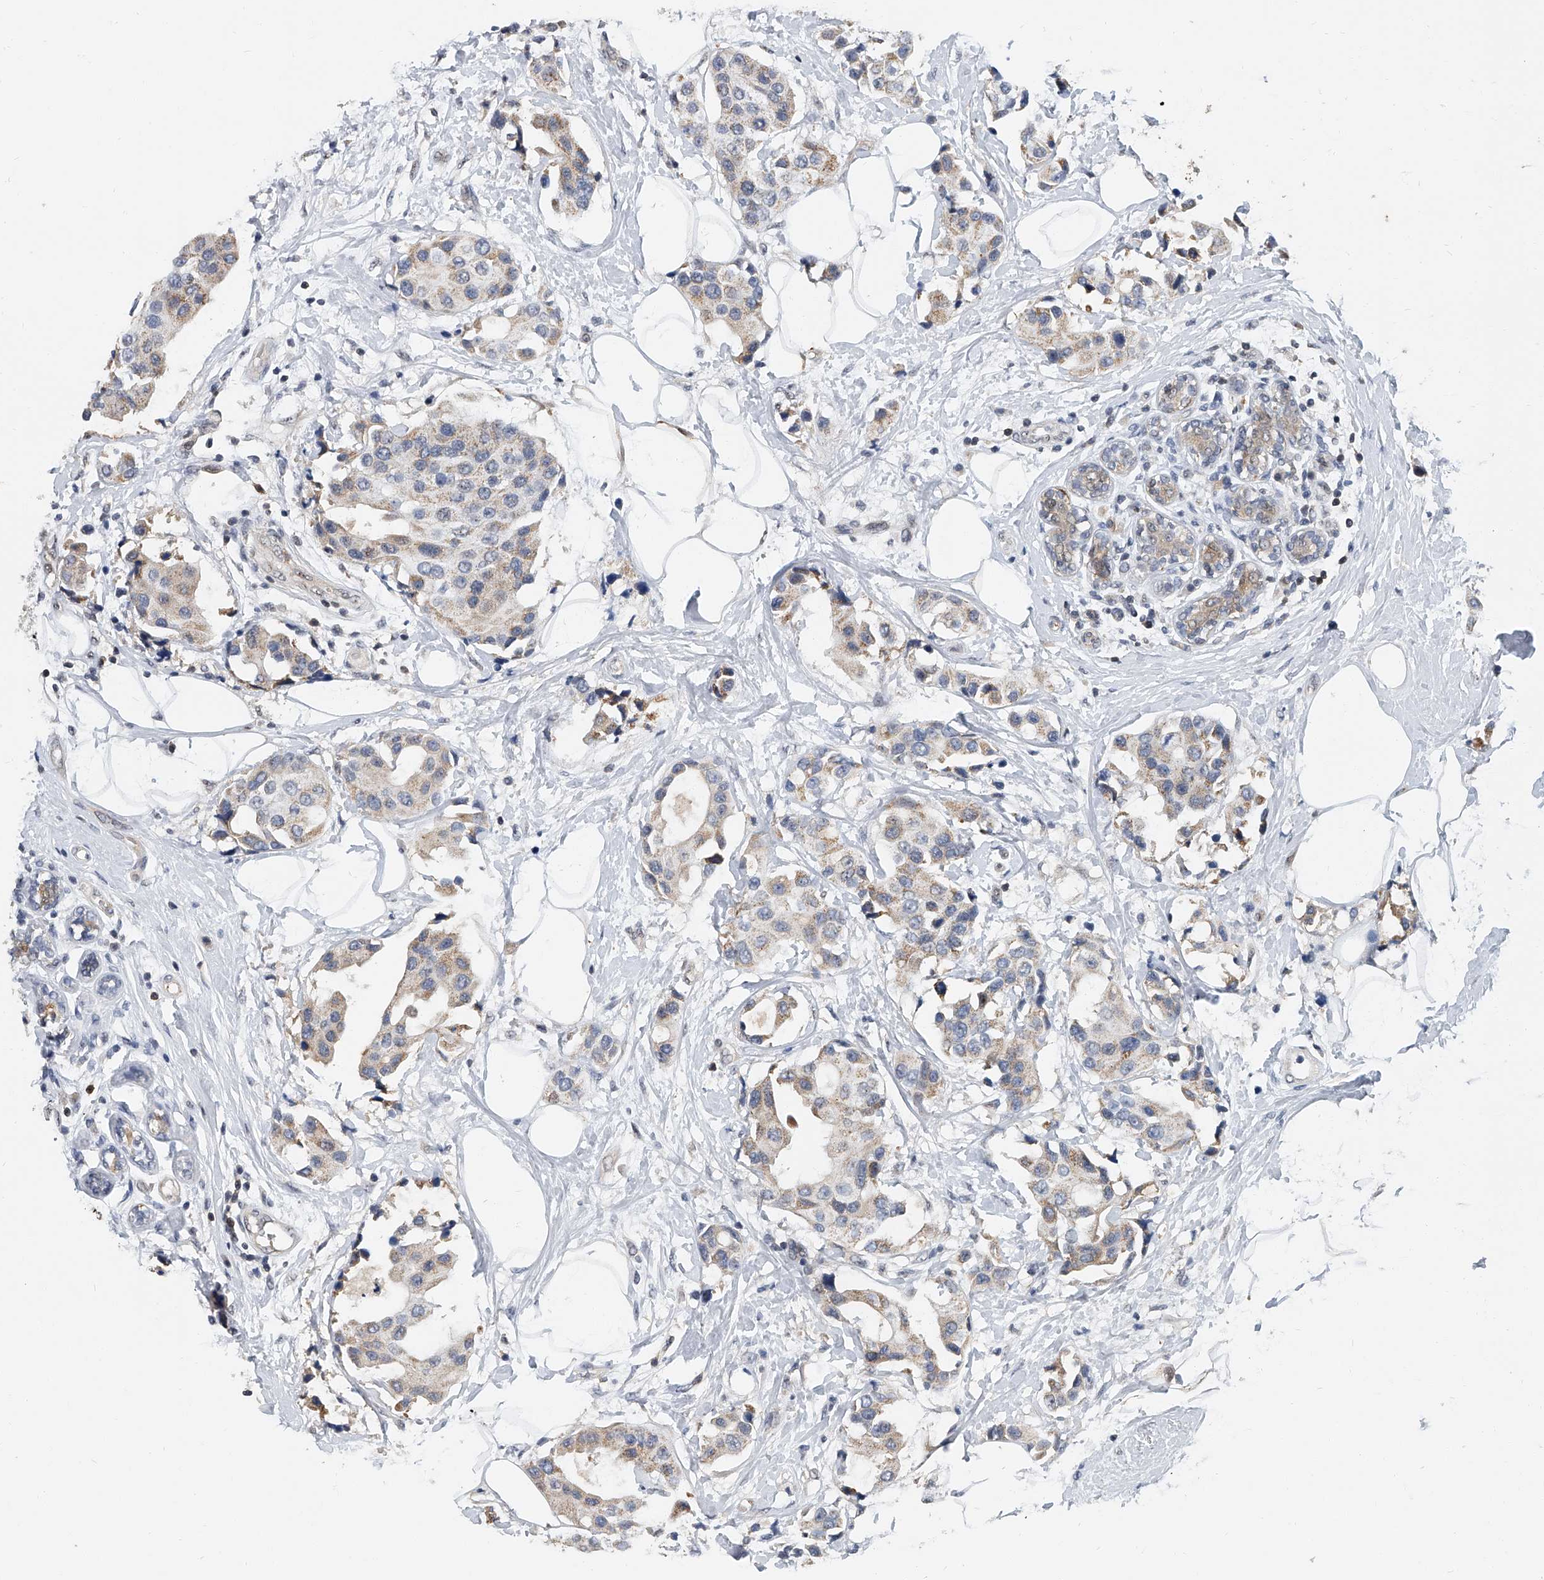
{"staining": {"intensity": "weak", "quantity": "25%-75%", "location": "cytoplasmic/membranous"}, "tissue": "breast cancer", "cell_type": "Tumor cells", "image_type": "cancer", "snomed": [{"axis": "morphology", "description": "Normal tissue, NOS"}, {"axis": "morphology", "description": "Duct carcinoma"}, {"axis": "topography", "description": "Breast"}], "caption": "Breast infiltrating ductal carcinoma stained with immunohistochemistry (IHC) displays weak cytoplasmic/membranous positivity in approximately 25%-75% of tumor cells.", "gene": "CD200", "patient": {"sex": "female", "age": 39}}